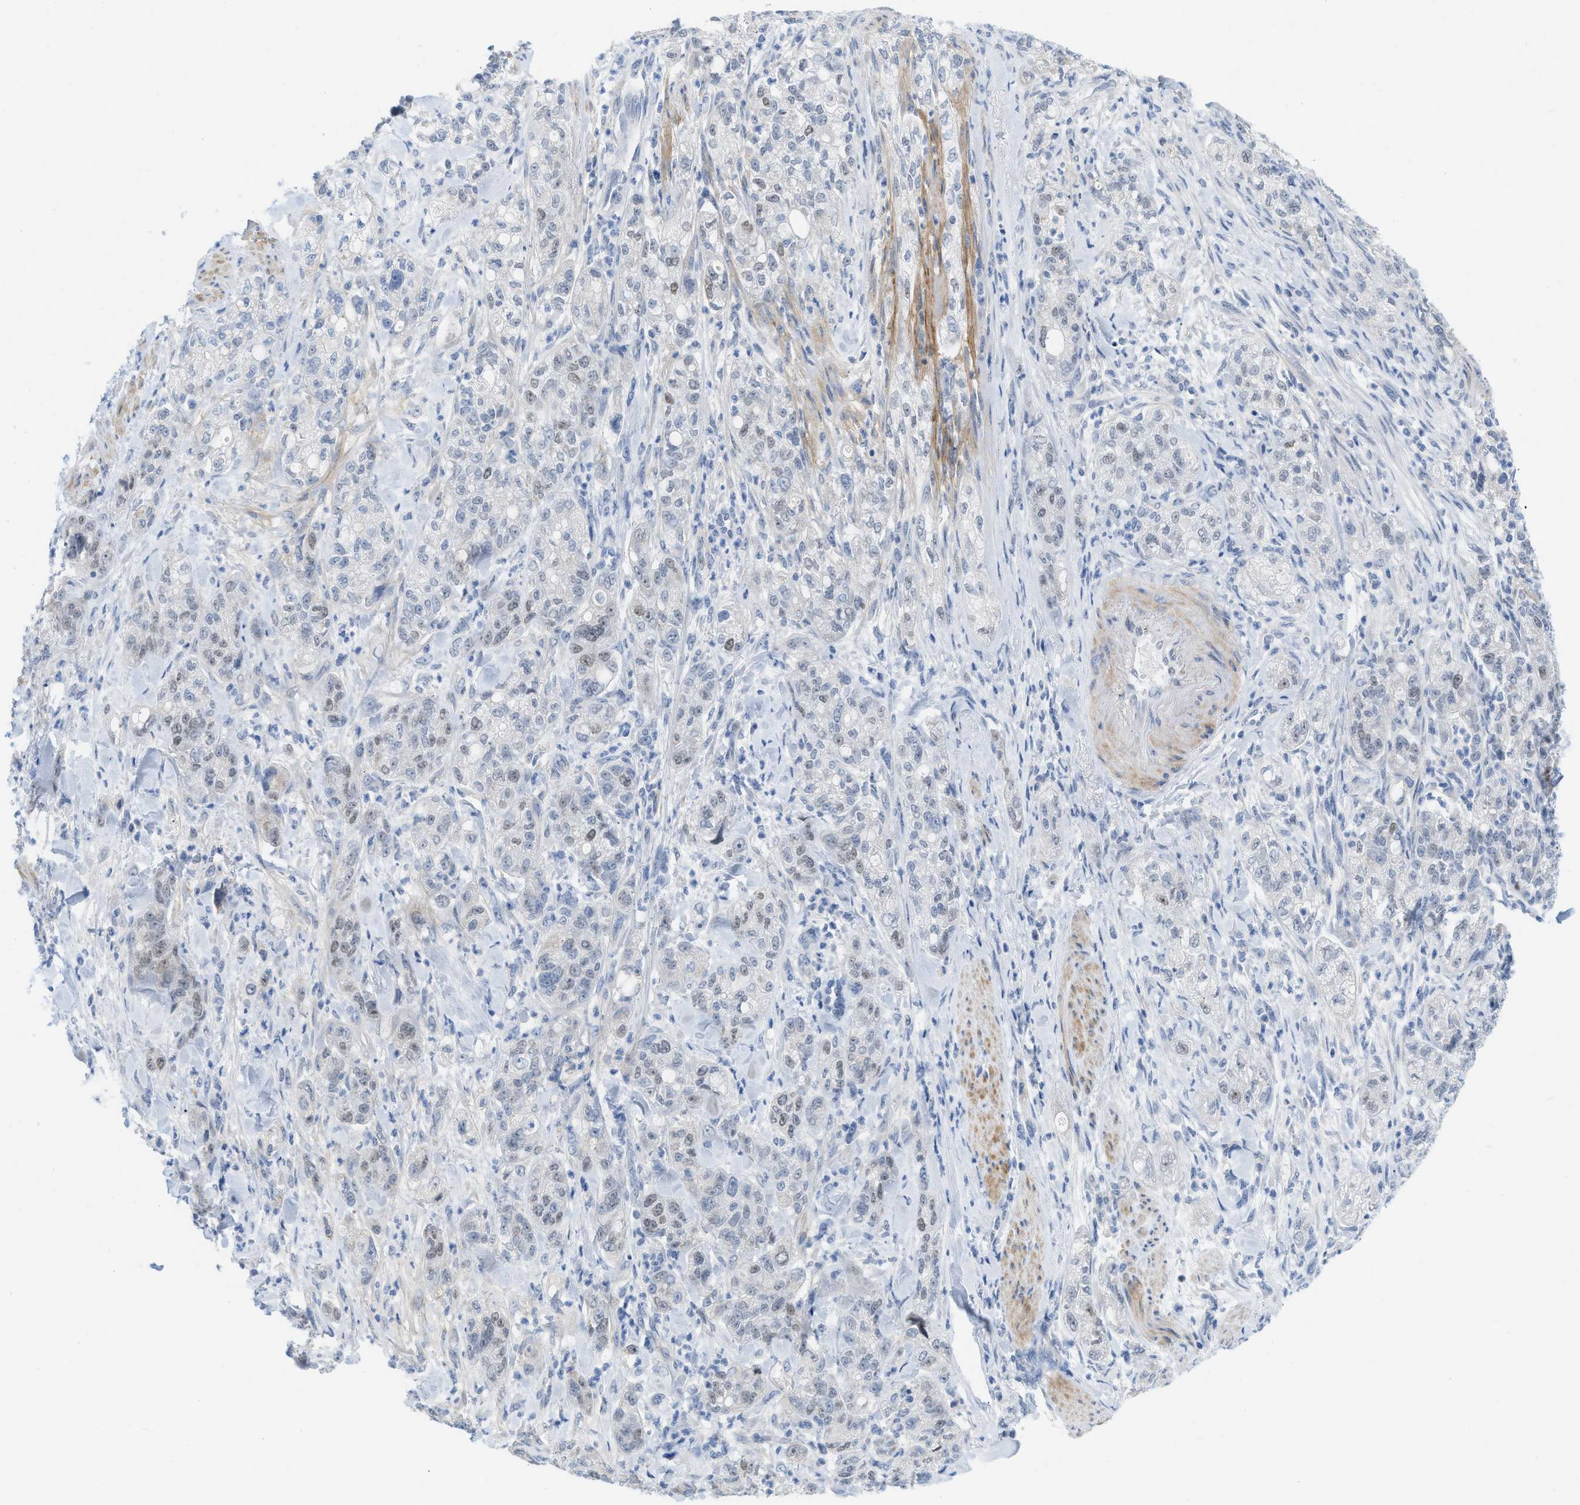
{"staining": {"intensity": "moderate", "quantity": "<25%", "location": "nuclear"}, "tissue": "pancreatic cancer", "cell_type": "Tumor cells", "image_type": "cancer", "snomed": [{"axis": "morphology", "description": "Adenocarcinoma, NOS"}, {"axis": "topography", "description": "Pancreas"}], "caption": "A micrograph showing moderate nuclear expression in about <25% of tumor cells in pancreatic cancer, as visualized by brown immunohistochemical staining.", "gene": "HLTF", "patient": {"sex": "female", "age": 78}}